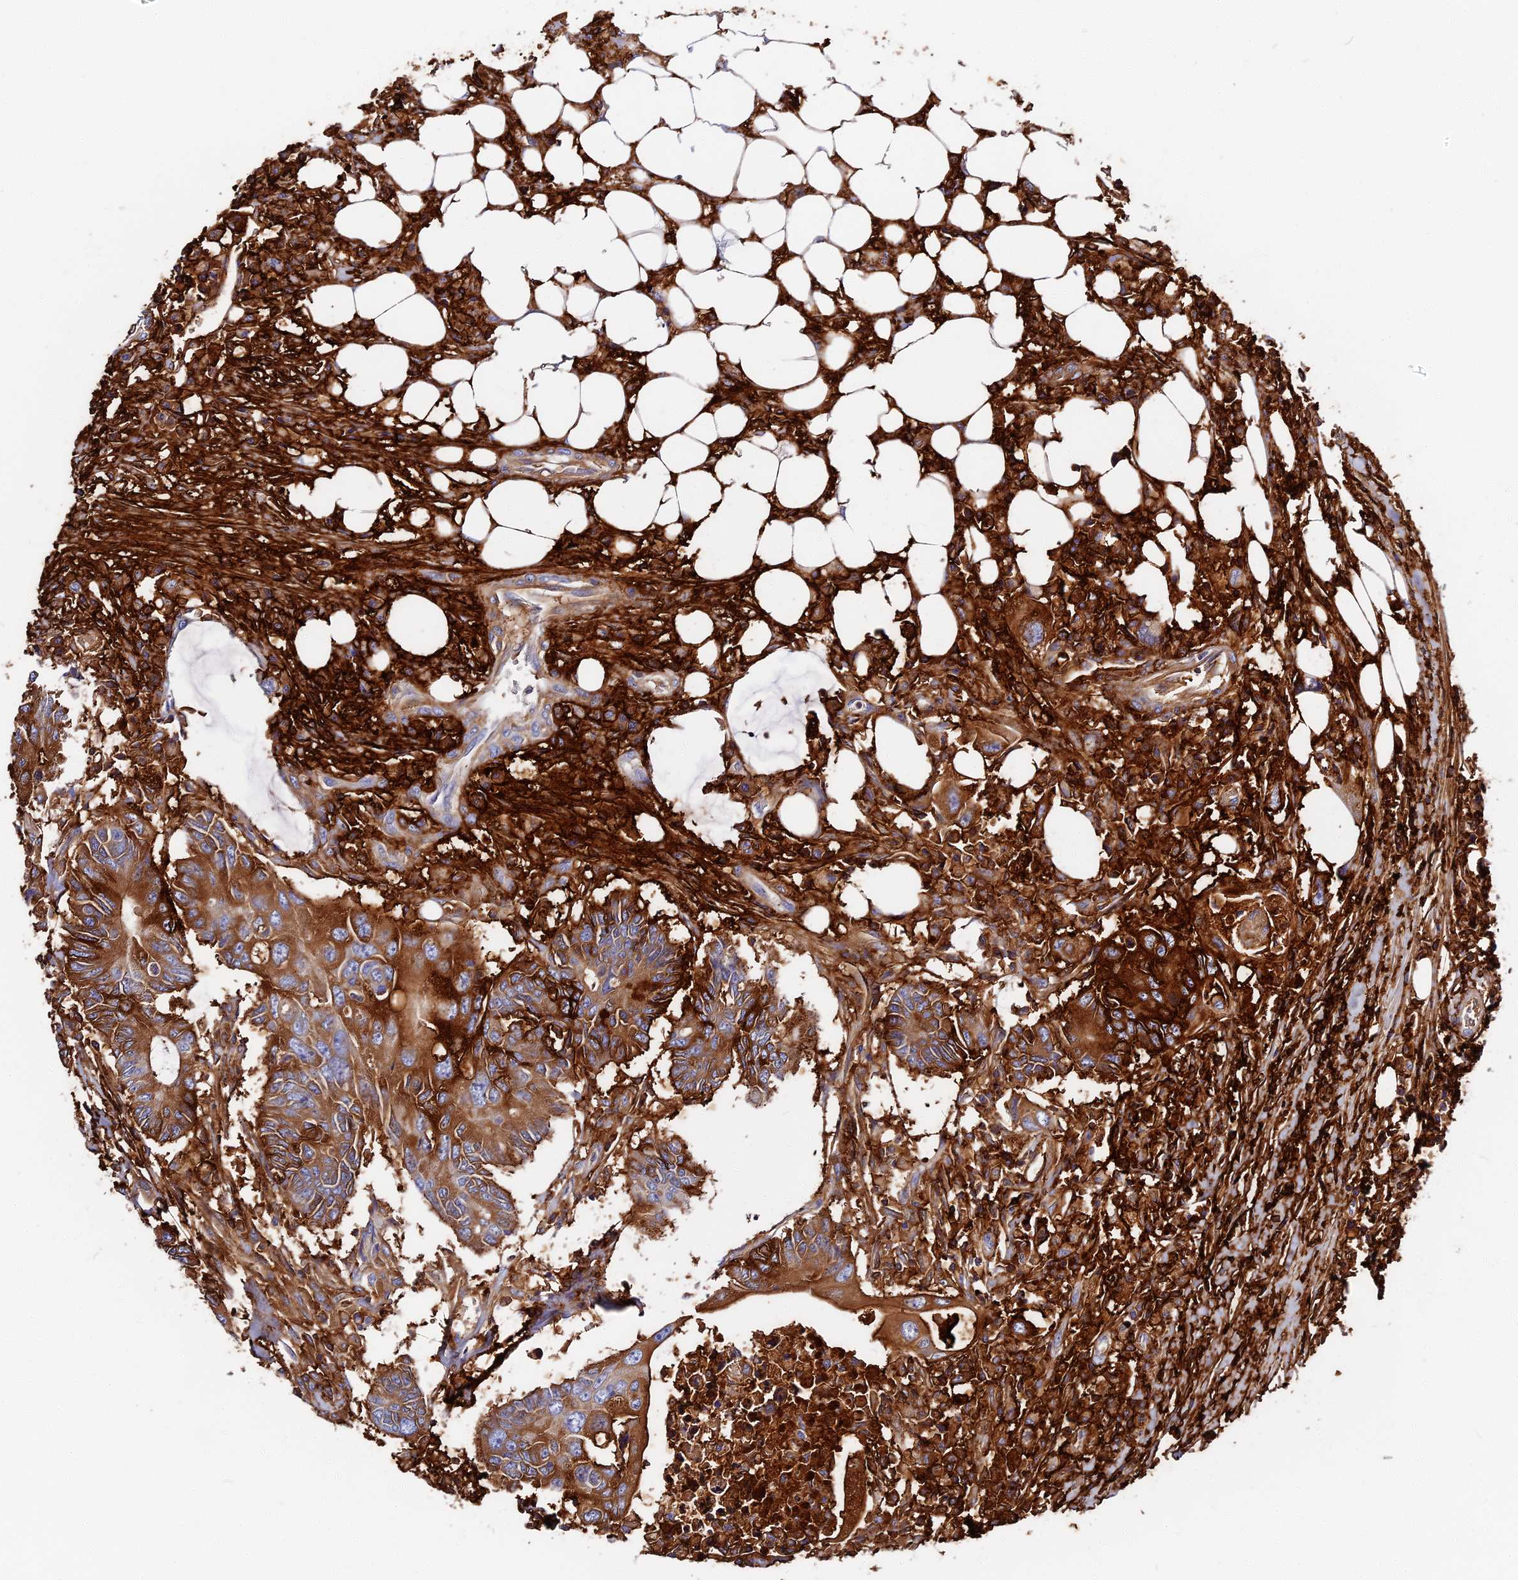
{"staining": {"intensity": "strong", "quantity": ">75%", "location": "cytoplasmic/membranous"}, "tissue": "colorectal cancer", "cell_type": "Tumor cells", "image_type": "cancer", "snomed": [{"axis": "morphology", "description": "Adenocarcinoma, NOS"}, {"axis": "topography", "description": "Colon"}], "caption": "Tumor cells exhibit high levels of strong cytoplasmic/membranous staining in about >75% of cells in colorectal adenocarcinoma. (IHC, brightfield microscopy, high magnification).", "gene": "ITIH1", "patient": {"sex": "male", "age": 71}}